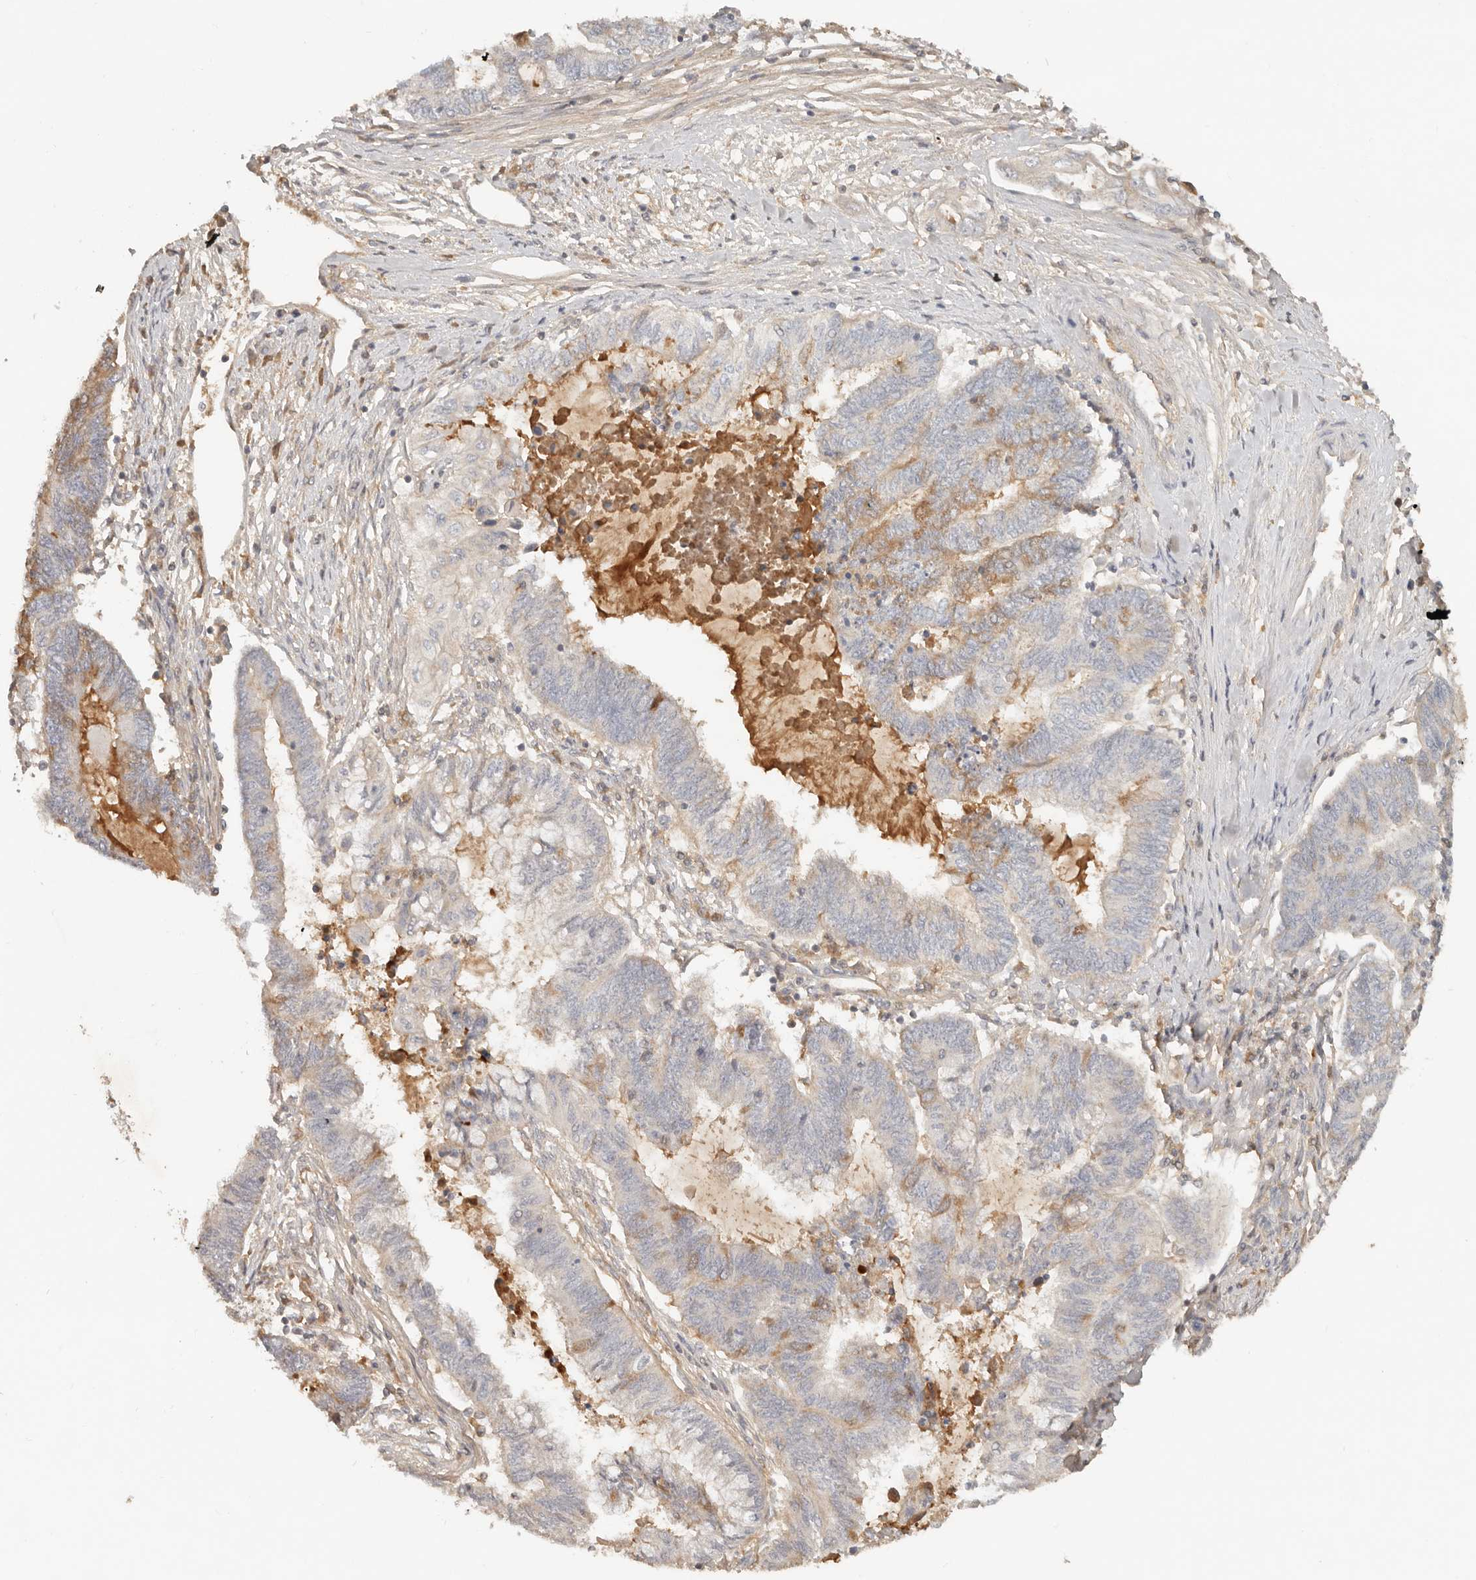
{"staining": {"intensity": "weak", "quantity": "<25%", "location": "cytoplasmic/membranous"}, "tissue": "endometrial cancer", "cell_type": "Tumor cells", "image_type": "cancer", "snomed": [{"axis": "morphology", "description": "Adenocarcinoma, NOS"}, {"axis": "topography", "description": "Uterus"}, {"axis": "topography", "description": "Endometrium"}], "caption": "IHC photomicrograph of neoplastic tissue: human endometrial adenocarcinoma stained with DAB (3,3'-diaminobenzidine) exhibits no significant protein positivity in tumor cells. (Stains: DAB IHC with hematoxylin counter stain, Microscopy: brightfield microscopy at high magnification).", "gene": "NECAP2", "patient": {"sex": "female", "age": 70}}